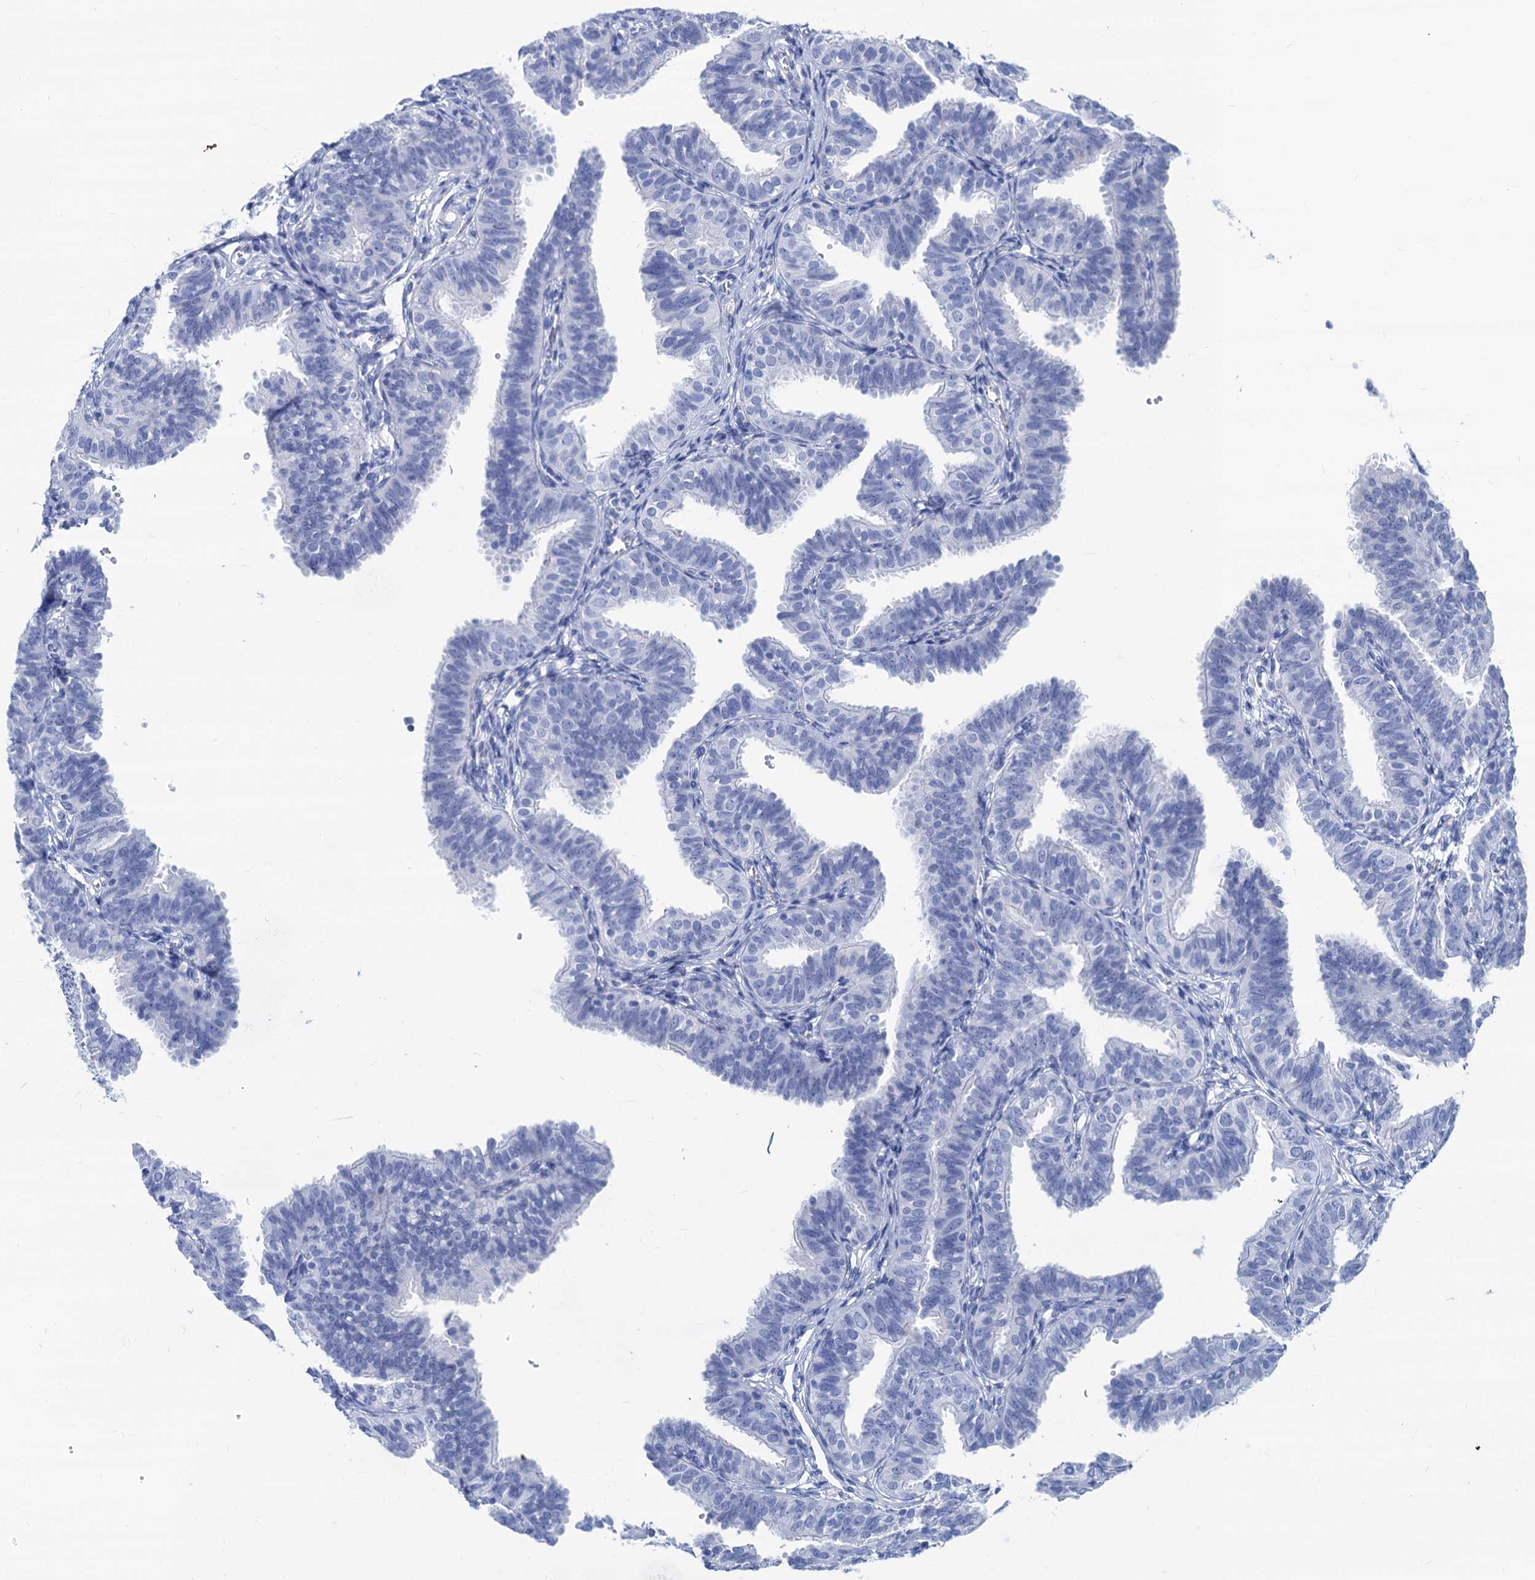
{"staining": {"intensity": "negative", "quantity": "none", "location": "none"}, "tissue": "fallopian tube", "cell_type": "Glandular cells", "image_type": "normal", "snomed": [{"axis": "morphology", "description": "Normal tissue, NOS"}, {"axis": "topography", "description": "Fallopian tube"}], "caption": "Micrograph shows no protein staining in glandular cells of unremarkable fallopian tube.", "gene": "CABYR", "patient": {"sex": "female", "age": 35}}